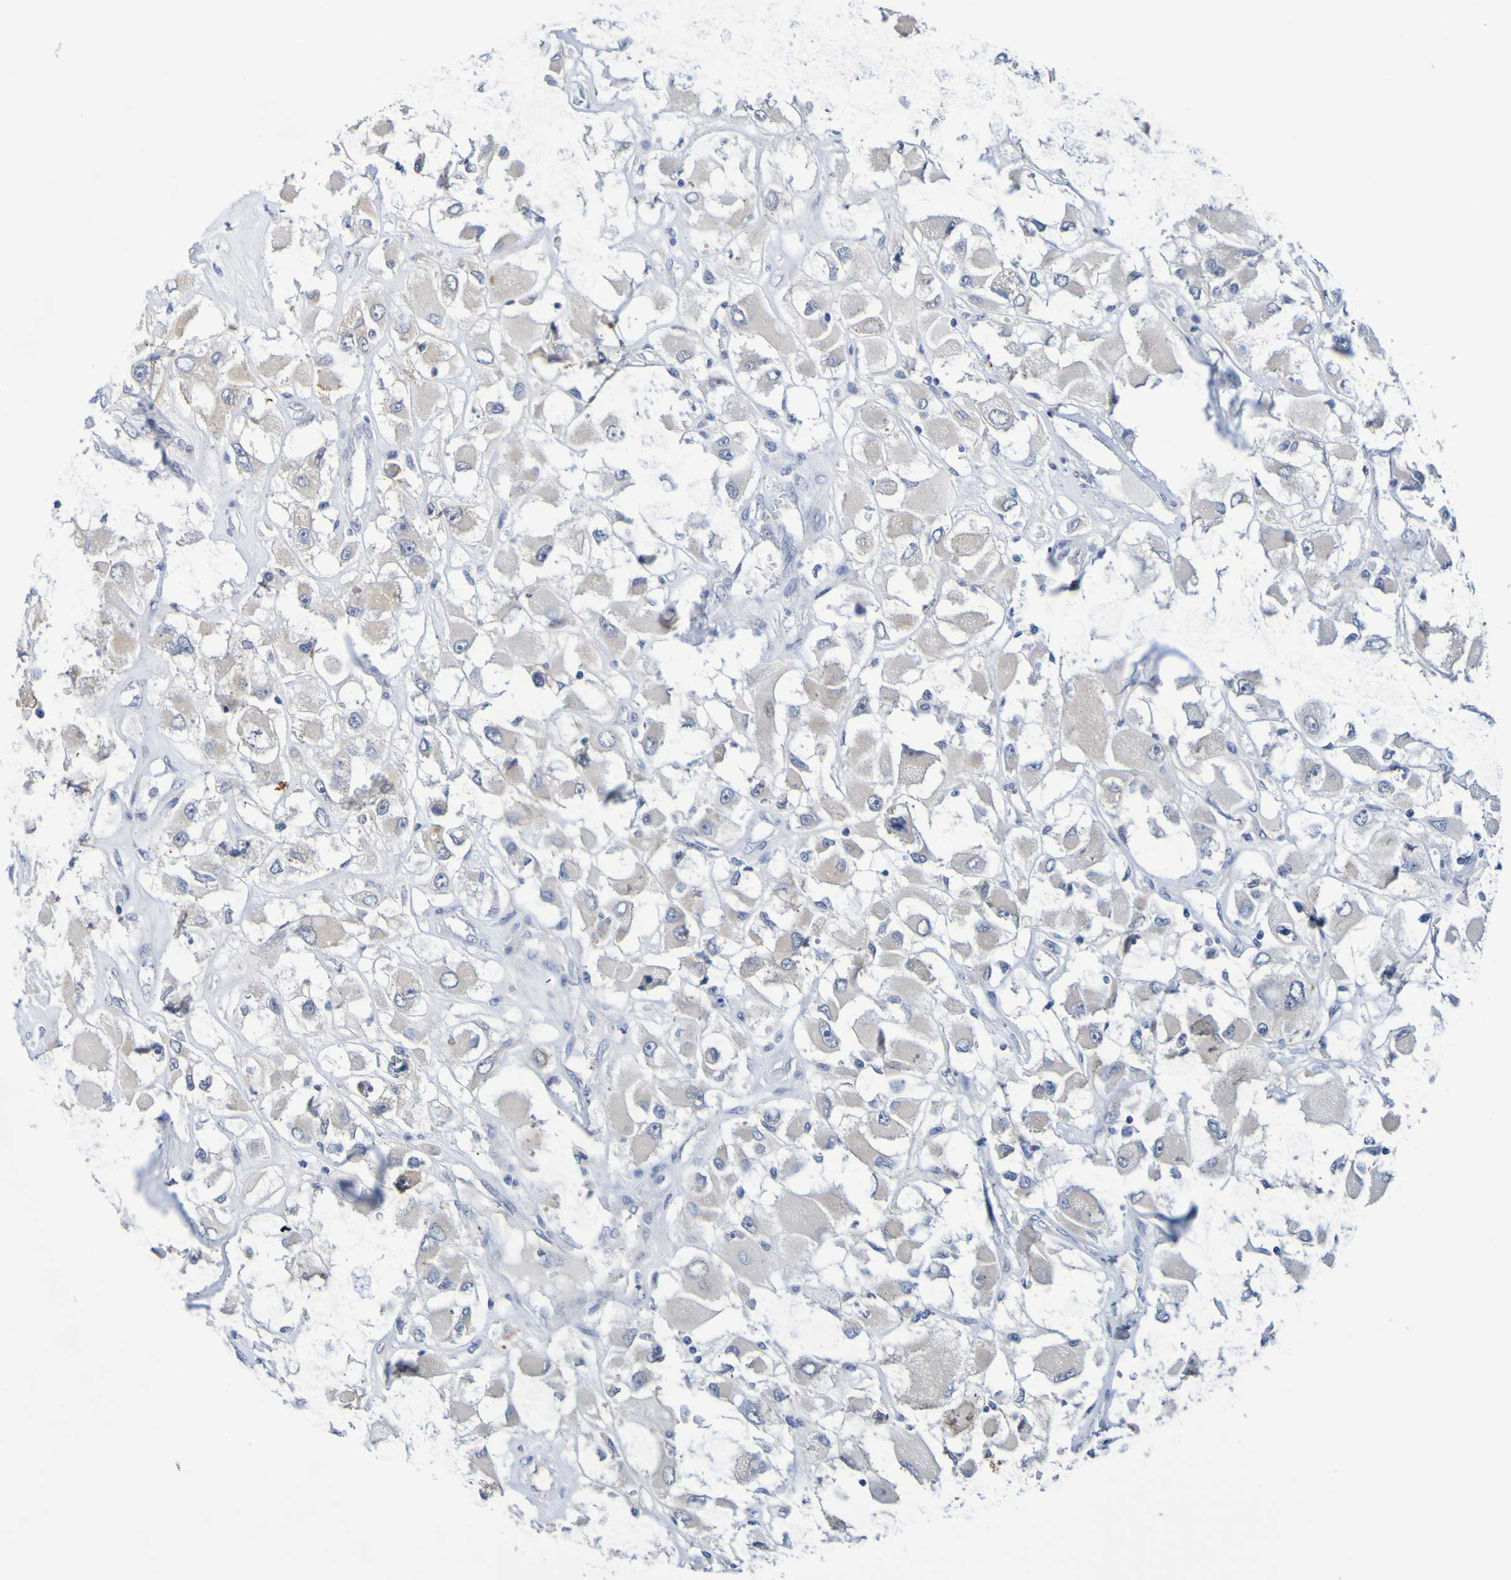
{"staining": {"intensity": "negative", "quantity": "none", "location": "none"}, "tissue": "renal cancer", "cell_type": "Tumor cells", "image_type": "cancer", "snomed": [{"axis": "morphology", "description": "Adenocarcinoma, NOS"}, {"axis": "topography", "description": "Kidney"}], "caption": "Adenocarcinoma (renal) was stained to show a protein in brown. There is no significant expression in tumor cells. The staining is performed using DAB brown chromogen with nuclei counter-stained in using hematoxylin.", "gene": "VMA21", "patient": {"sex": "female", "age": 52}}